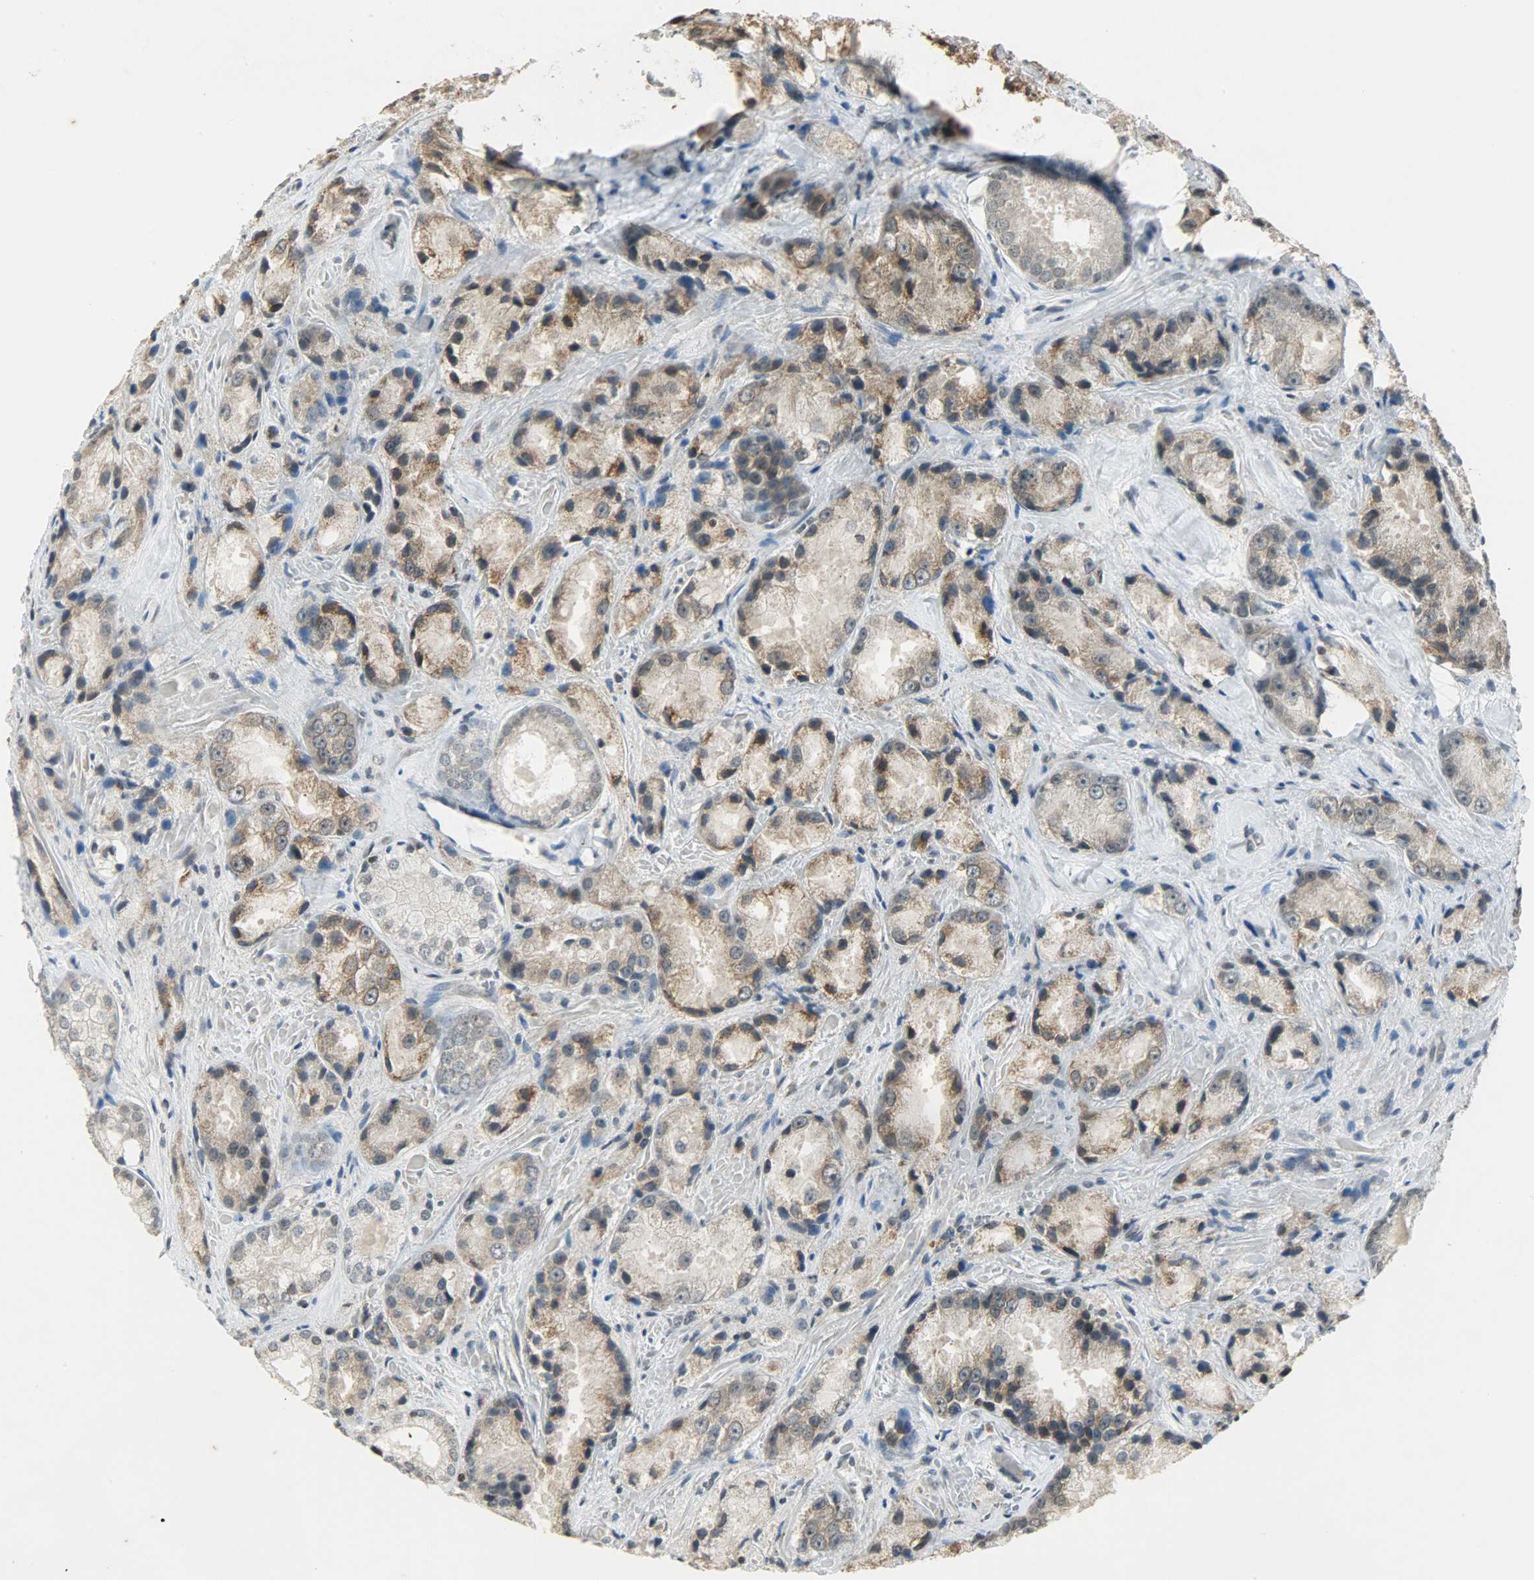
{"staining": {"intensity": "weak", "quantity": "25%-75%", "location": "cytoplasmic/membranous"}, "tissue": "prostate cancer", "cell_type": "Tumor cells", "image_type": "cancer", "snomed": [{"axis": "morphology", "description": "Adenocarcinoma, Low grade"}, {"axis": "topography", "description": "Prostate"}], "caption": "Immunohistochemistry (IHC) of human prostate adenocarcinoma (low-grade) reveals low levels of weak cytoplasmic/membranous staining in approximately 25%-75% of tumor cells.", "gene": "SMARCA5", "patient": {"sex": "male", "age": 64}}